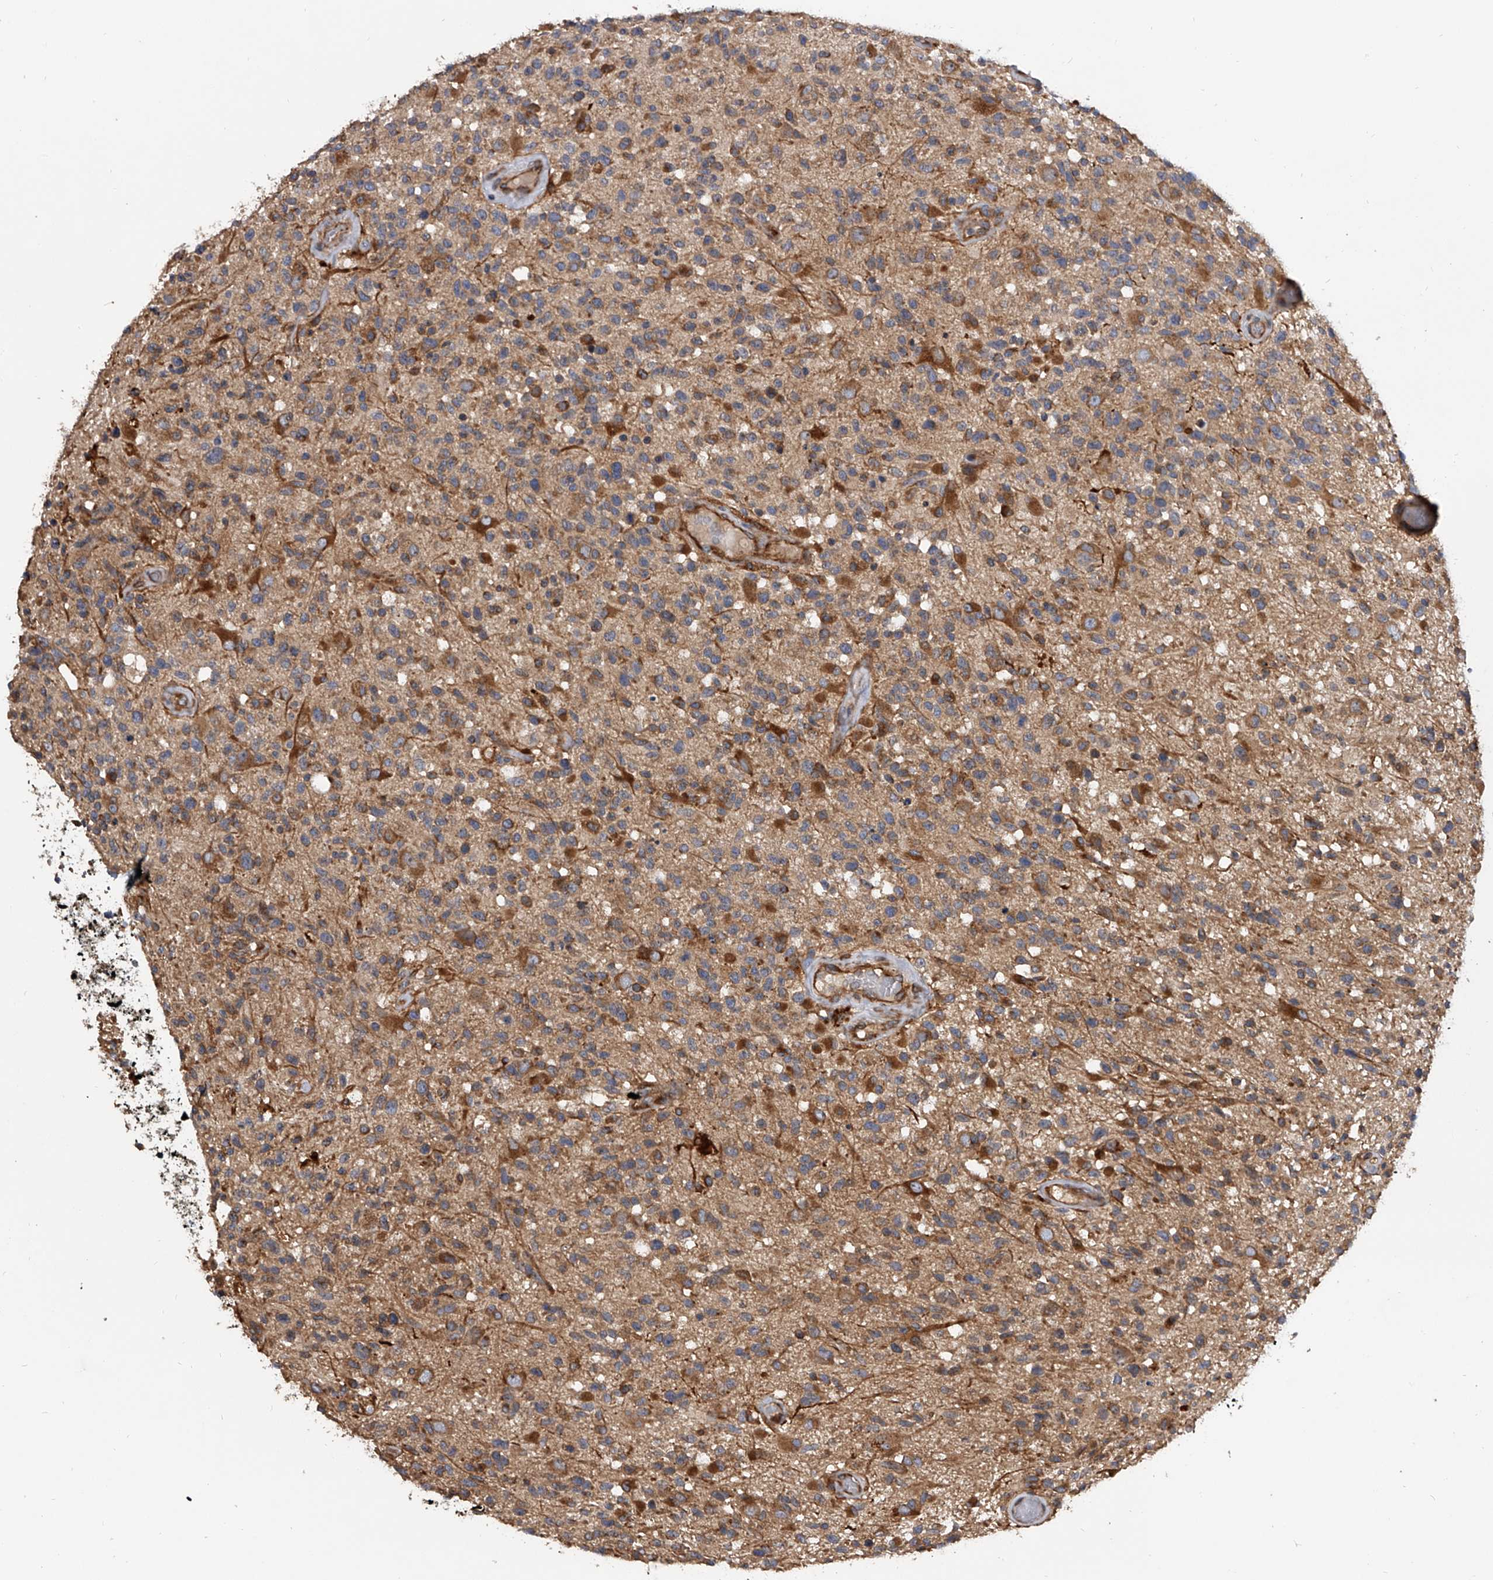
{"staining": {"intensity": "moderate", "quantity": ">75%", "location": "cytoplasmic/membranous"}, "tissue": "glioma", "cell_type": "Tumor cells", "image_type": "cancer", "snomed": [{"axis": "morphology", "description": "Glioma, malignant, High grade"}, {"axis": "morphology", "description": "Glioblastoma, NOS"}, {"axis": "topography", "description": "Brain"}], "caption": "The micrograph demonstrates immunohistochemical staining of glioma. There is moderate cytoplasmic/membranous positivity is identified in approximately >75% of tumor cells.", "gene": "EXOC4", "patient": {"sex": "male", "age": 60}}